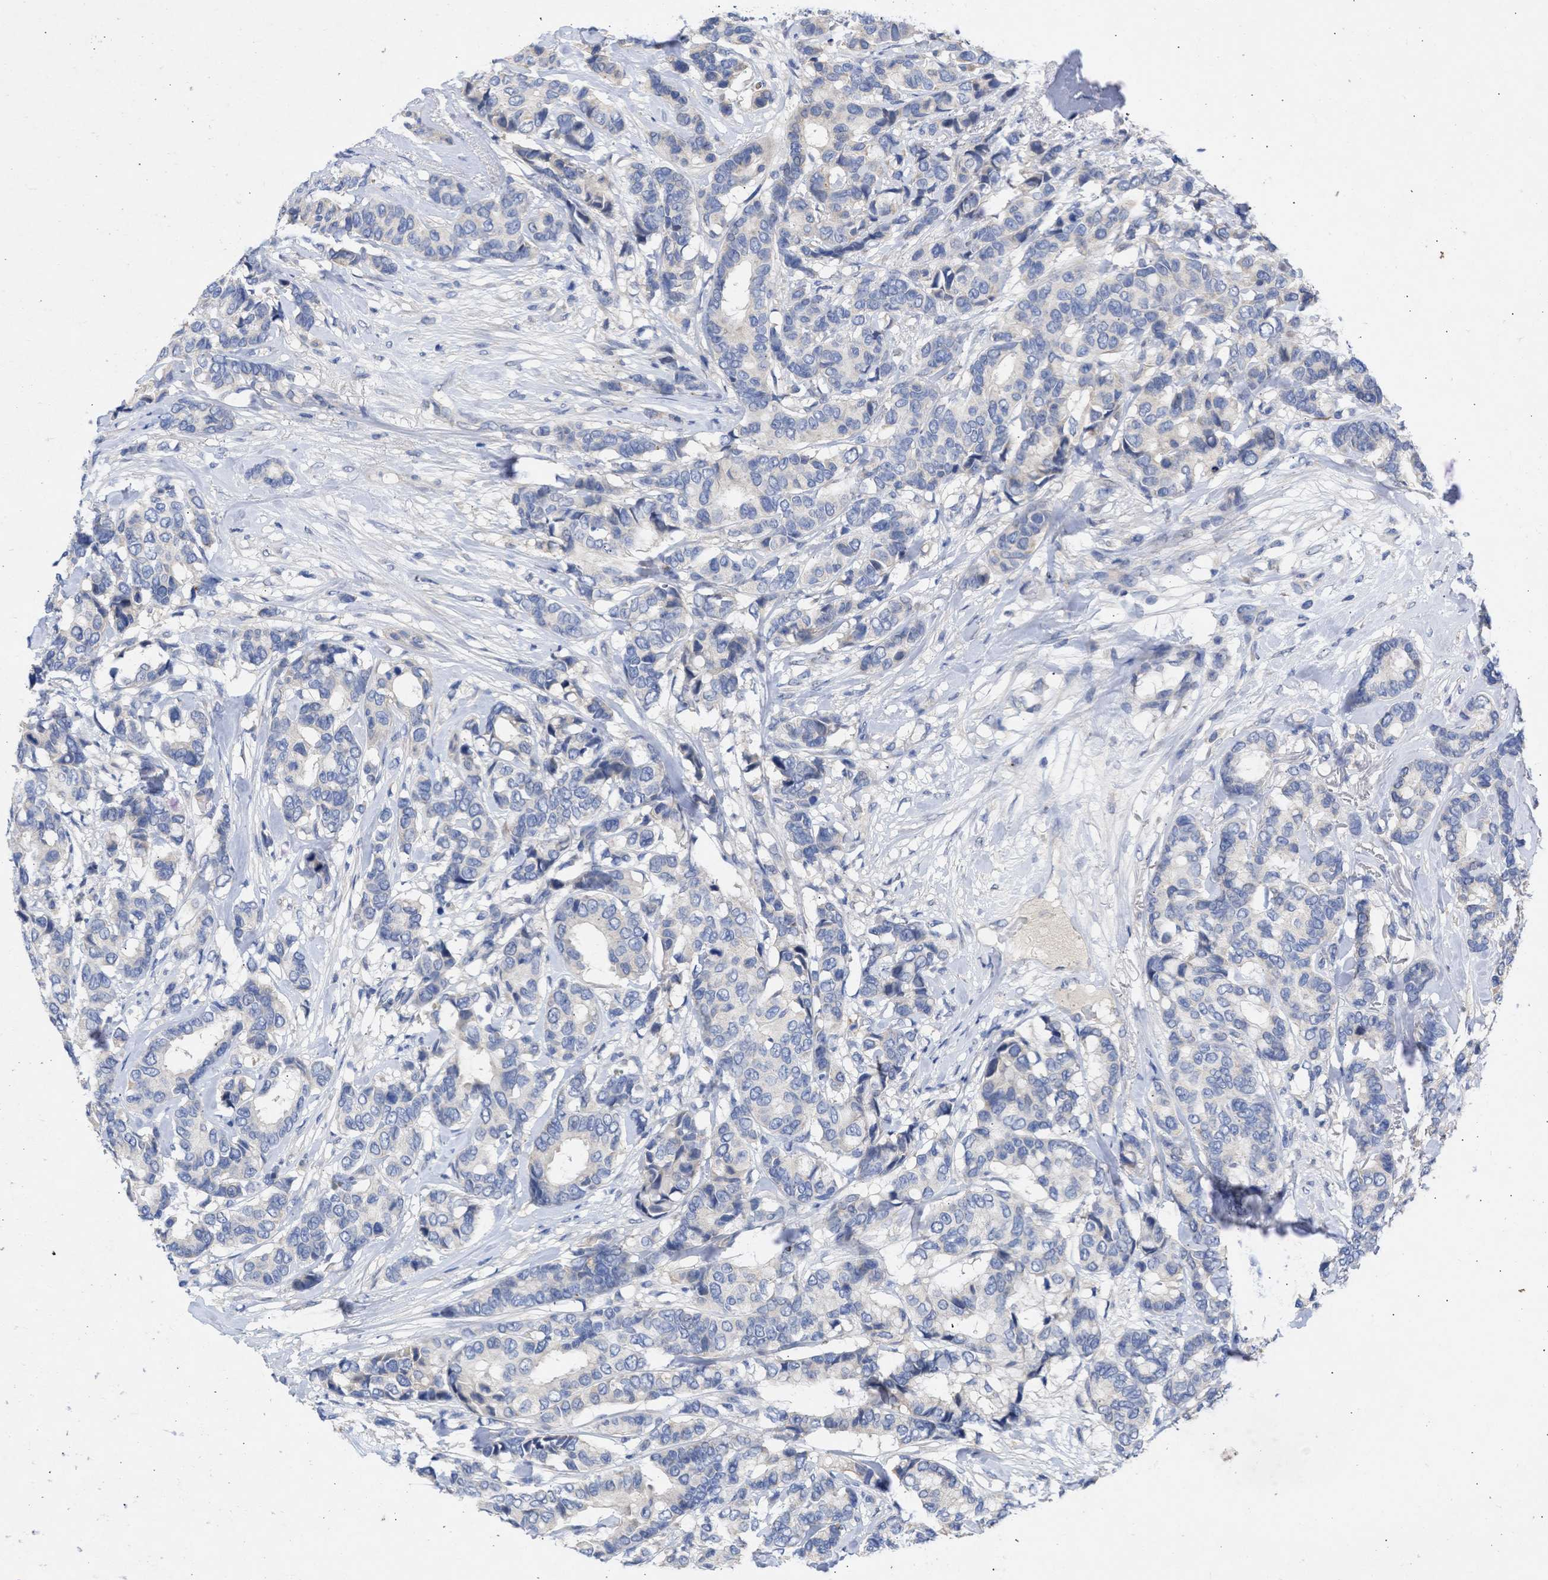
{"staining": {"intensity": "negative", "quantity": "none", "location": "none"}, "tissue": "breast cancer", "cell_type": "Tumor cells", "image_type": "cancer", "snomed": [{"axis": "morphology", "description": "Duct carcinoma"}, {"axis": "topography", "description": "Breast"}], "caption": "This is a micrograph of immunohistochemistry staining of breast cancer (invasive ductal carcinoma), which shows no positivity in tumor cells.", "gene": "ARHGEF4", "patient": {"sex": "female", "age": 87}}